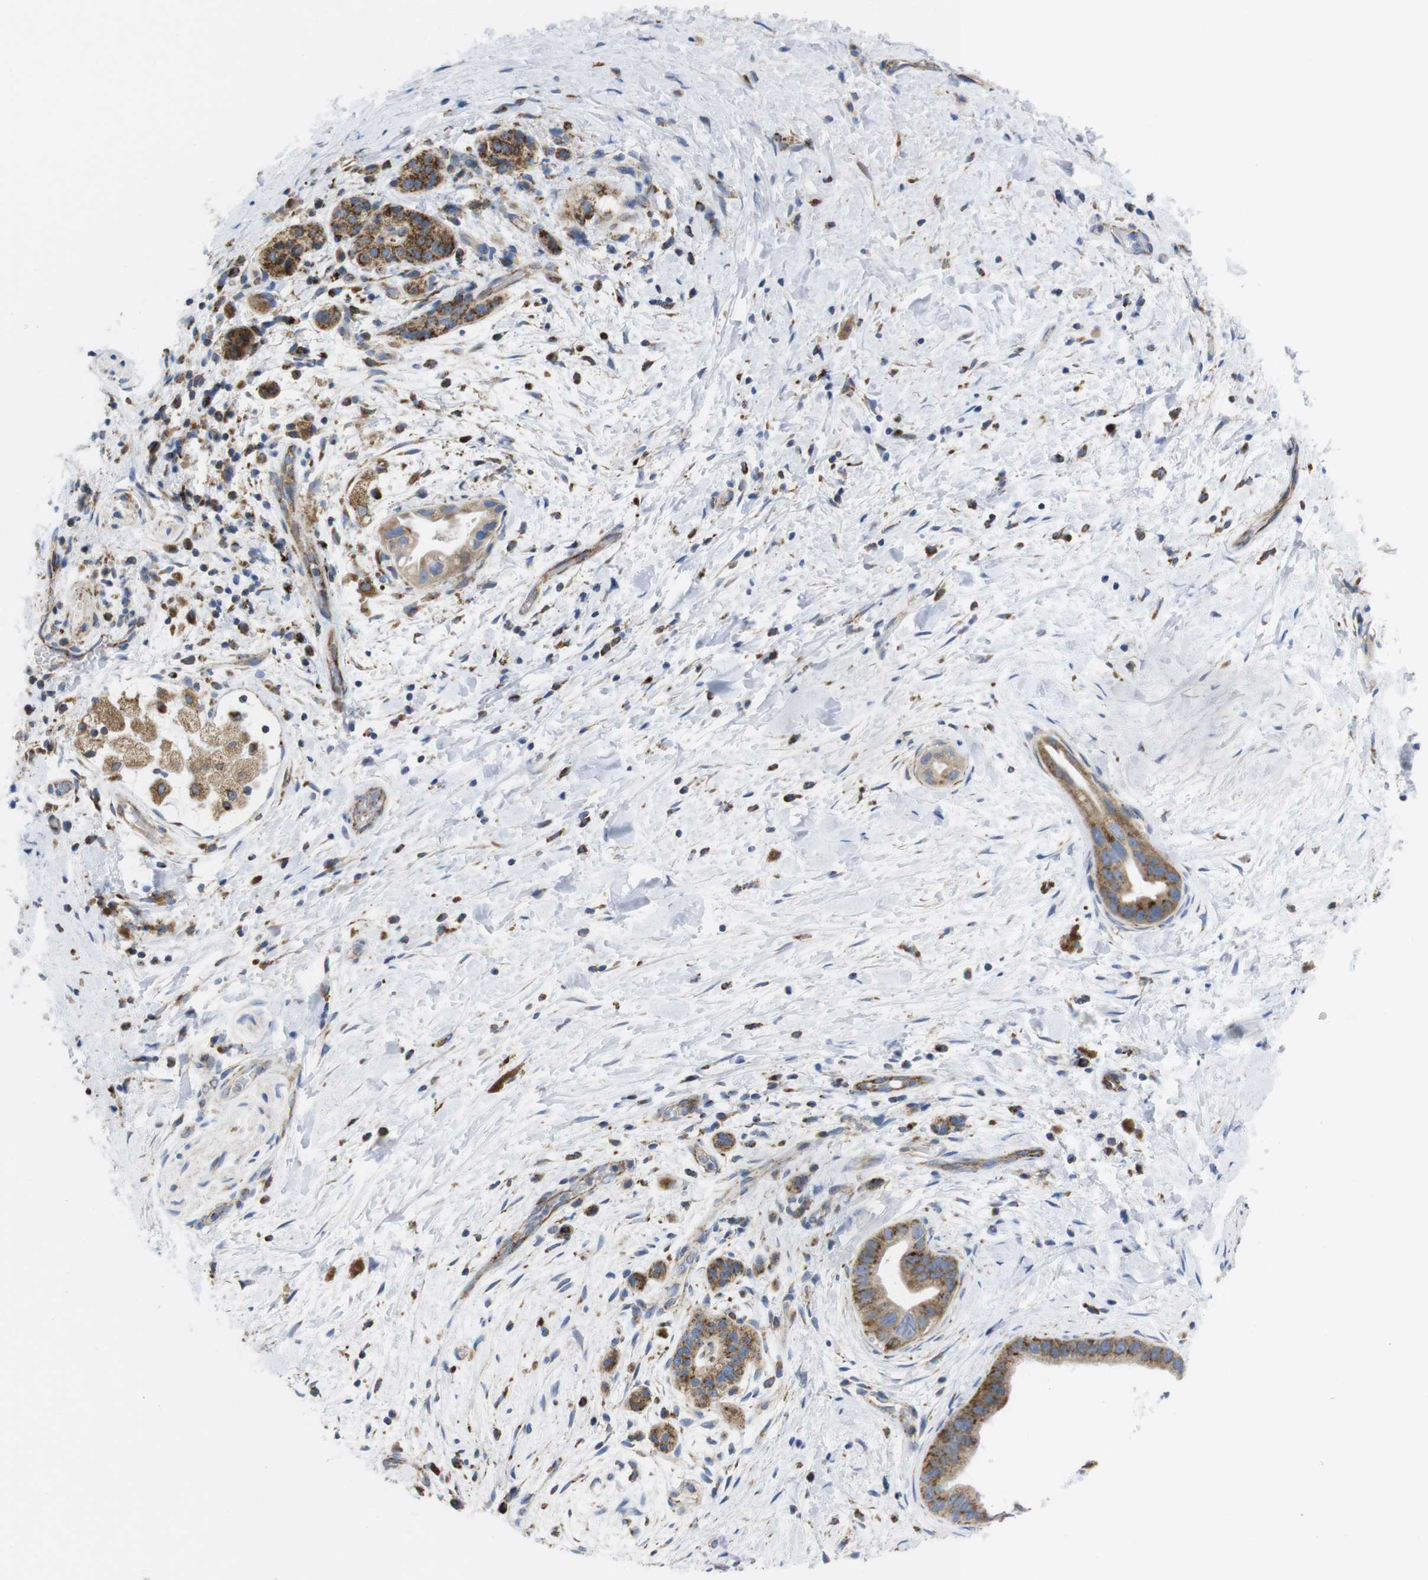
{"staining": {"intensity": "moderate", "quantity": ">75%", "location": "cytoplasmic/membranous"}, "tissue": "pancreatic cancer", "cell_type": "Tumor cells", "image_type": "cancer", "snomed": [{"axis": "morphology", "description": "Adenocarcinoma, NOS"}, {"axis": "topography", "description": "Pancreas"}], "caption": "The immunohistochemical stain shows moderate cytoplasmic/membranous expression in tumor cells of pancreatic cancer tissue. The protein is shown in brown color, while the nuclei are stained blue.", "gene": "TMEM192", "patient": {"sex": "male", "age": 55}}